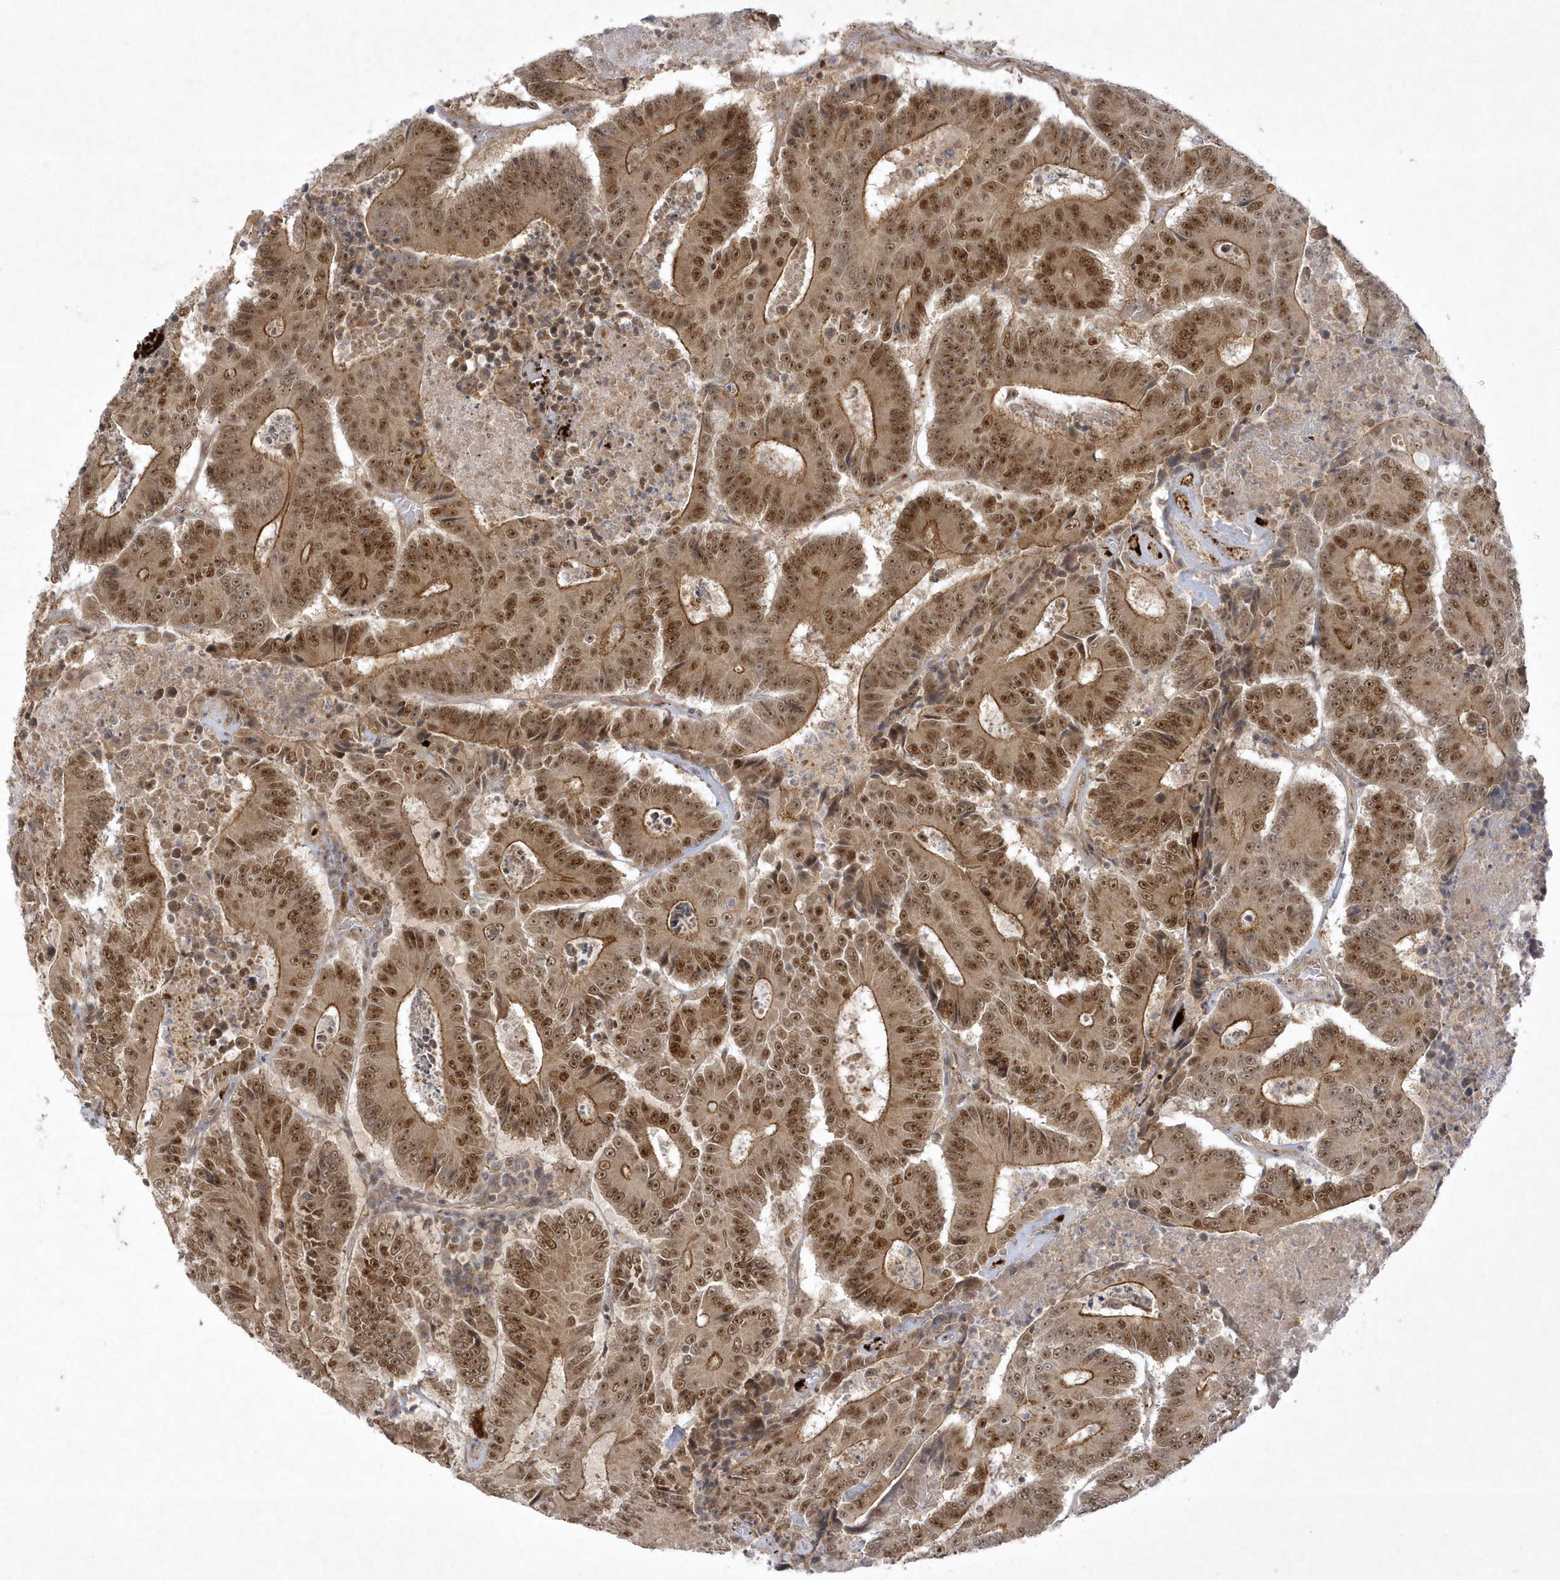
{"staining": {"intensity": "moderate", "quantity": ">75%", "location": "cytoplasmic/membranous,nuclear"}, "tissue": "colorectal cancer", "cell_type": "Tumor cells", "image_type": "cancer", "snomed": [{"axis": "morphology", "description": "Adenocarcinoma, NOS"}, {"axis": "topography", "description": "Colon"}], "caption": "Adenocarcinoma (colorectal) was stained to show a protein in brown. There is medium levels of moderate cytoplasmic/membranous and nuclear staining in approximately >75% of tumor cells.", "gene": "NAF1", "patient": {"sex": "male", "age": 83}}